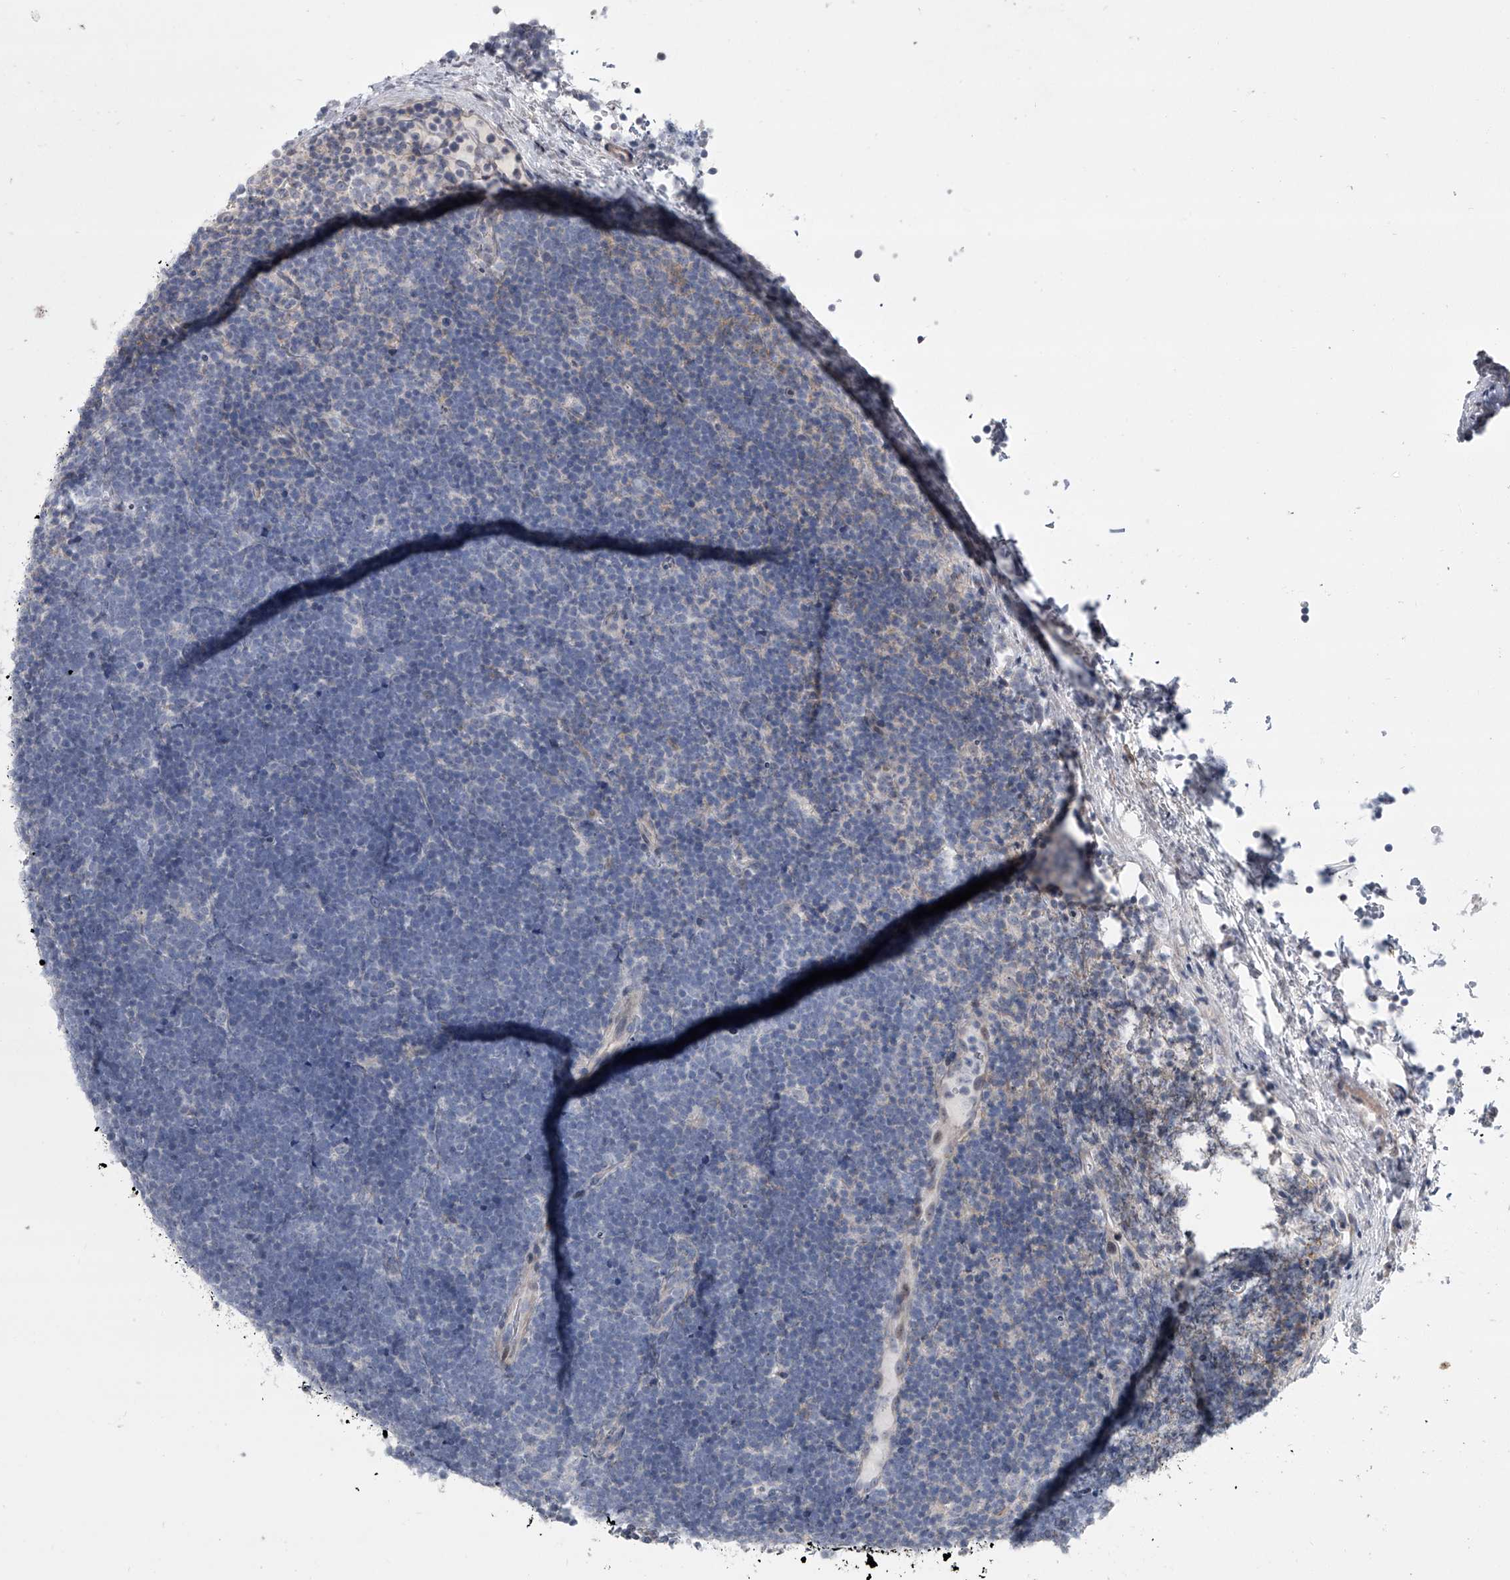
{"staining": {"intensity": "negative", "quantity": "none", "location": "none"}, "tissue": "lymphoma", "cell_type": "Tumor cells", "image_type": "cancer", "snomed": [{"axis": "morphology", "description": "Malignant lymphoma, non-Hodgkin's type, High grade"}, {"axis": "topography", "description": "Lymph node"}], "caption": "High-grade malignant lymphoma, non-Hodgkin's type stained for a protein using immunohistochemistry (IHC) displays no expression tumor cells.", "gene": "HEATR6", "patient": {"sex": "male", "age": 13}}